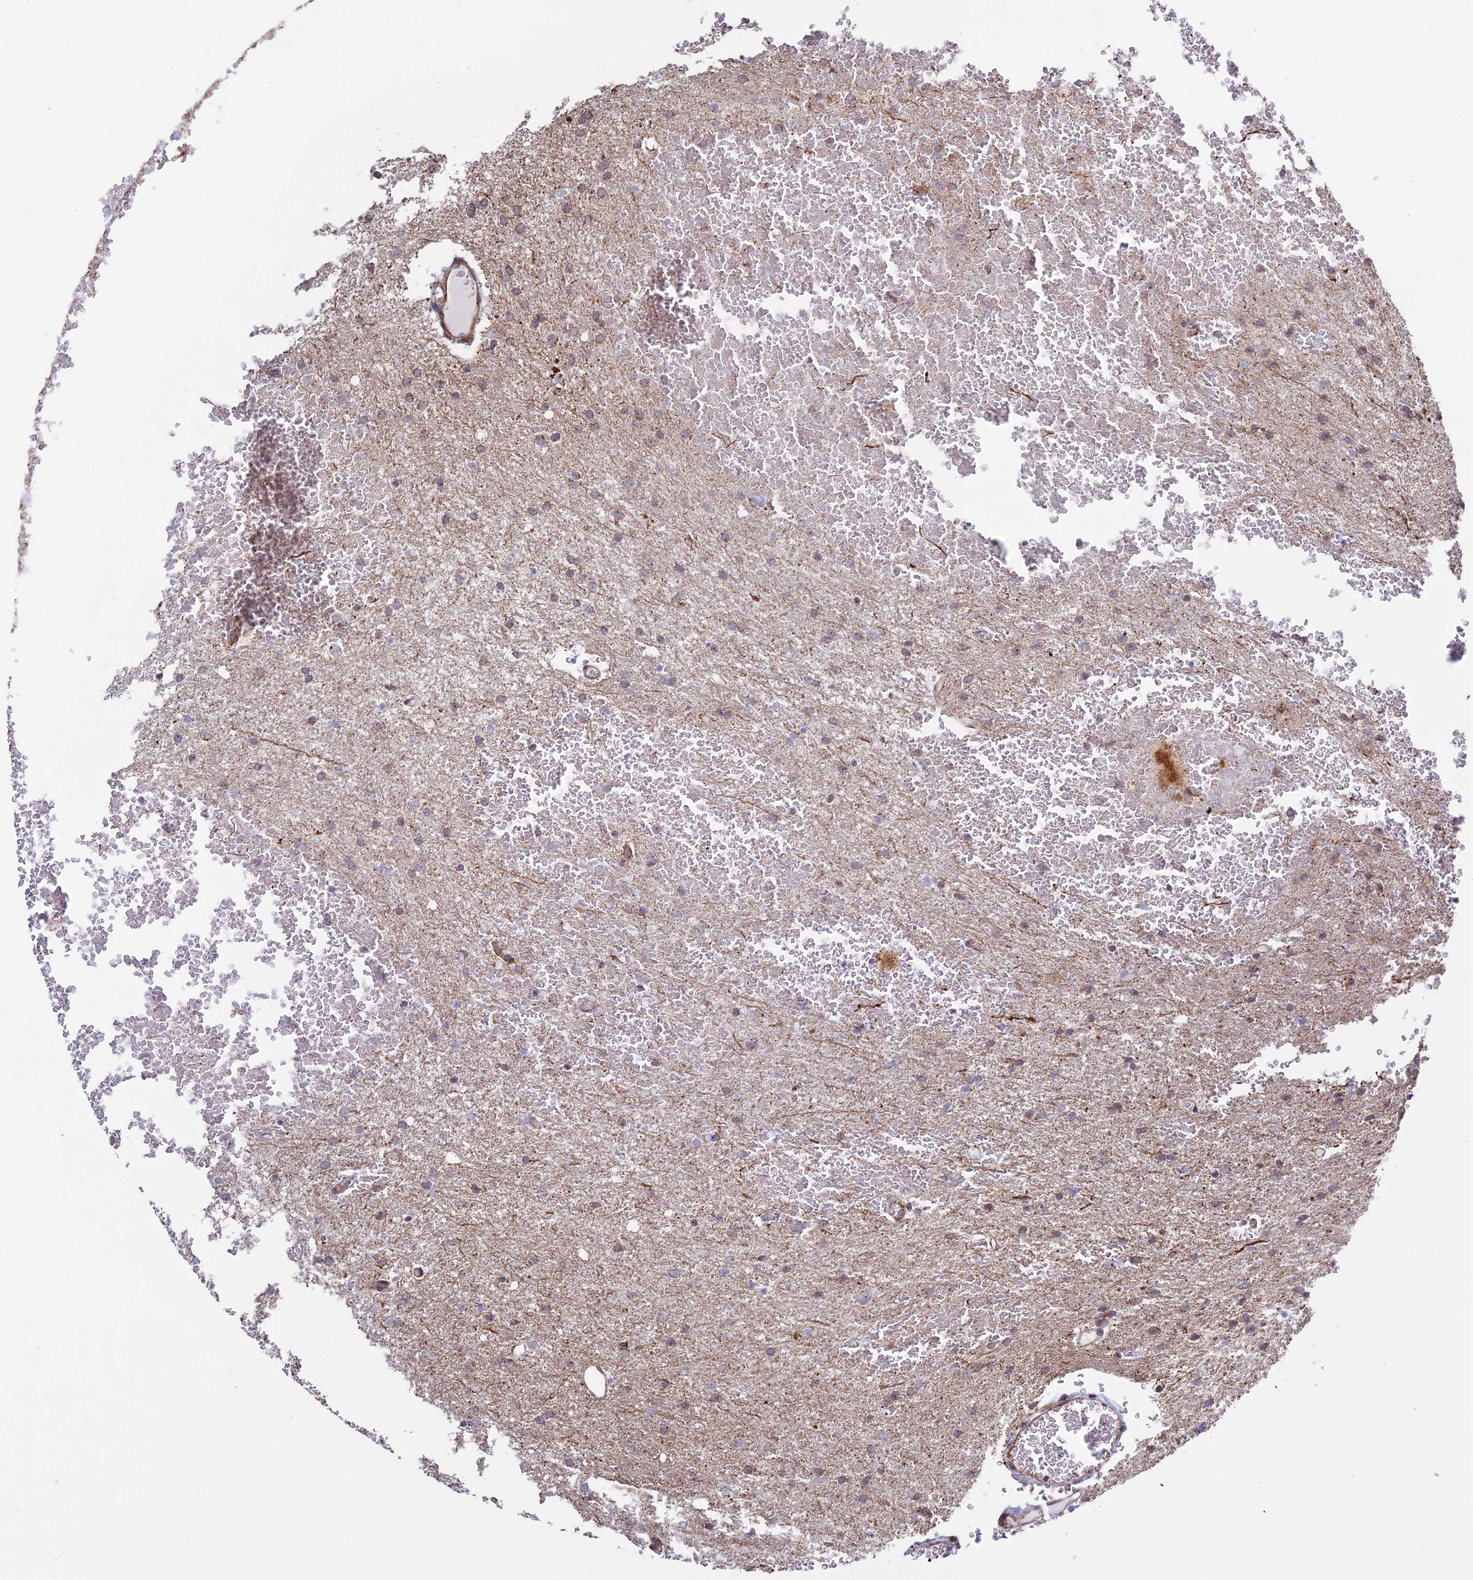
{"staining": {"intensity": "weak", "quantity": "<25%", "location": "cytoplasmic/membranous"}, "tissue": "glioma", "cell_type": "Tumor cells", "image_type": "cancer", "snomed": [{"axis": "morphology", "description": "Glioma, malignant, High grade"}, {"axis": "topography", "description": "Cerebral cortex"}], "caption": "Tumor cells are negative for protein expression in human high-grade glioma (malignant).", "gene": "POLR1G", "patient": {"sex": "female", "age": 36}}